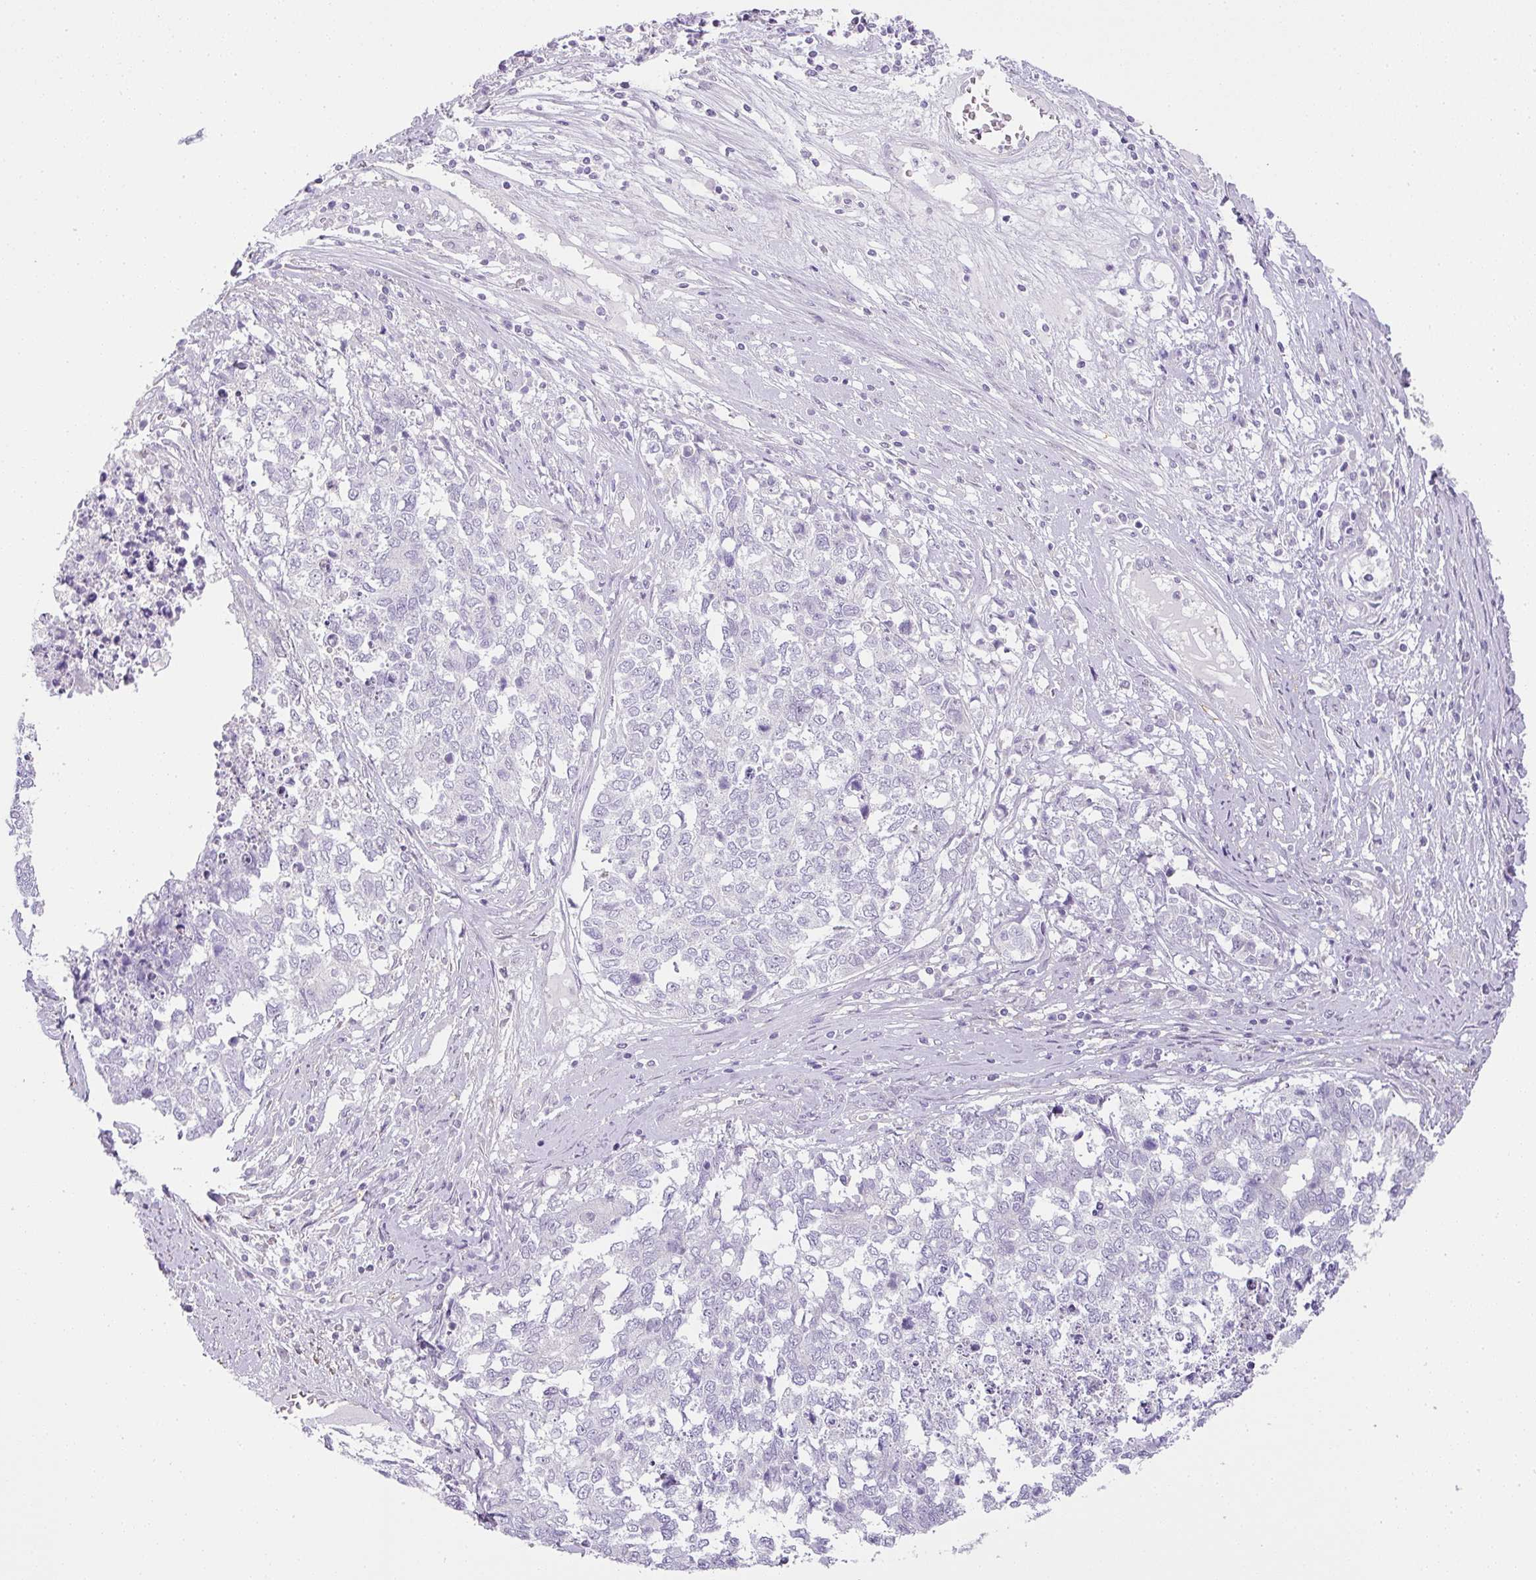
{"staining": {"intensity": "negative", "quantity": "none", "location": "none"}, "tissue": "cervical cancer", "cell_type": "Tumor cells", "image_type": "cancer", "snomed": [{"axis": "morphology", "description": "Squamous cell carcinoma, NOS"}, {"axis": "topography", "description": "Cervix"}], "caption": "Photomicrograph shows no protein staining in tumor cells of squamous cell carcinoma (cervical) tissue. (DAB (3,3'-diaminobenzidine) immunohistochemistry with hematoxylin counter stain).", "gene": "RAX2", "patient": {"sex": "female", "age": 63}}